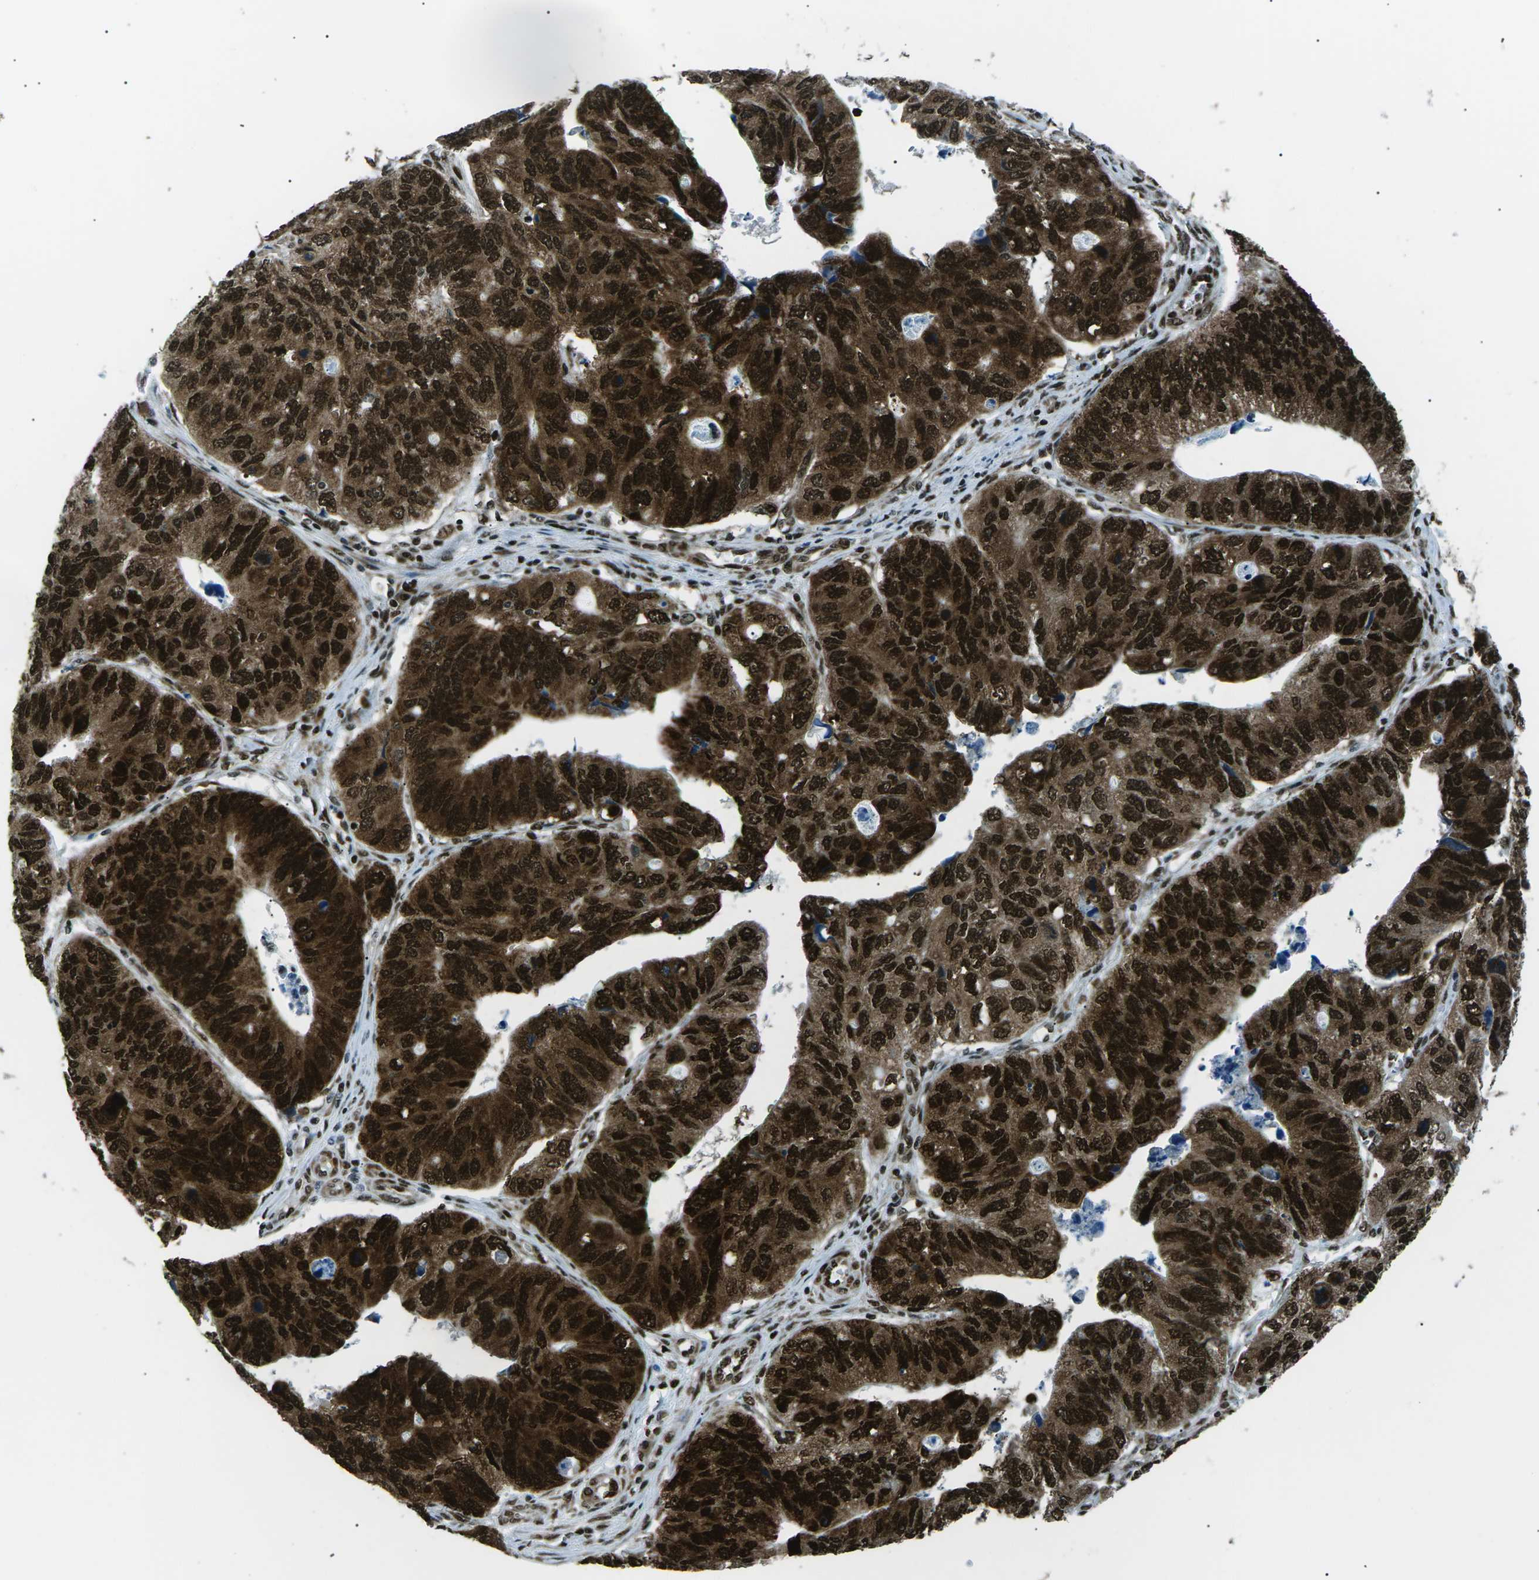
{"staining": {"intensity": "strong", "quantity": ">75%", "location": "cytoplasmic/membranous,nuclear"}, "tissue": "stomach cancer", "cell_type": "Tumor cells", "image_type": "cancer", "snomed": [{"axis": "morphology", "description": "Adenocarcinoma, NOS"}, {"axis": "topography", "description": "Stomach"}], "caption": "IHC histopathology image of adenocarcinoma (stomach) stained for a protein (brown), which exhibits high levels of strong cytoplasmic/membranous and nuclear positivity in approximately >75% of tumor cells.", "gene": "HNRNPK", "patient": {"sex": "male", "age": 59}}